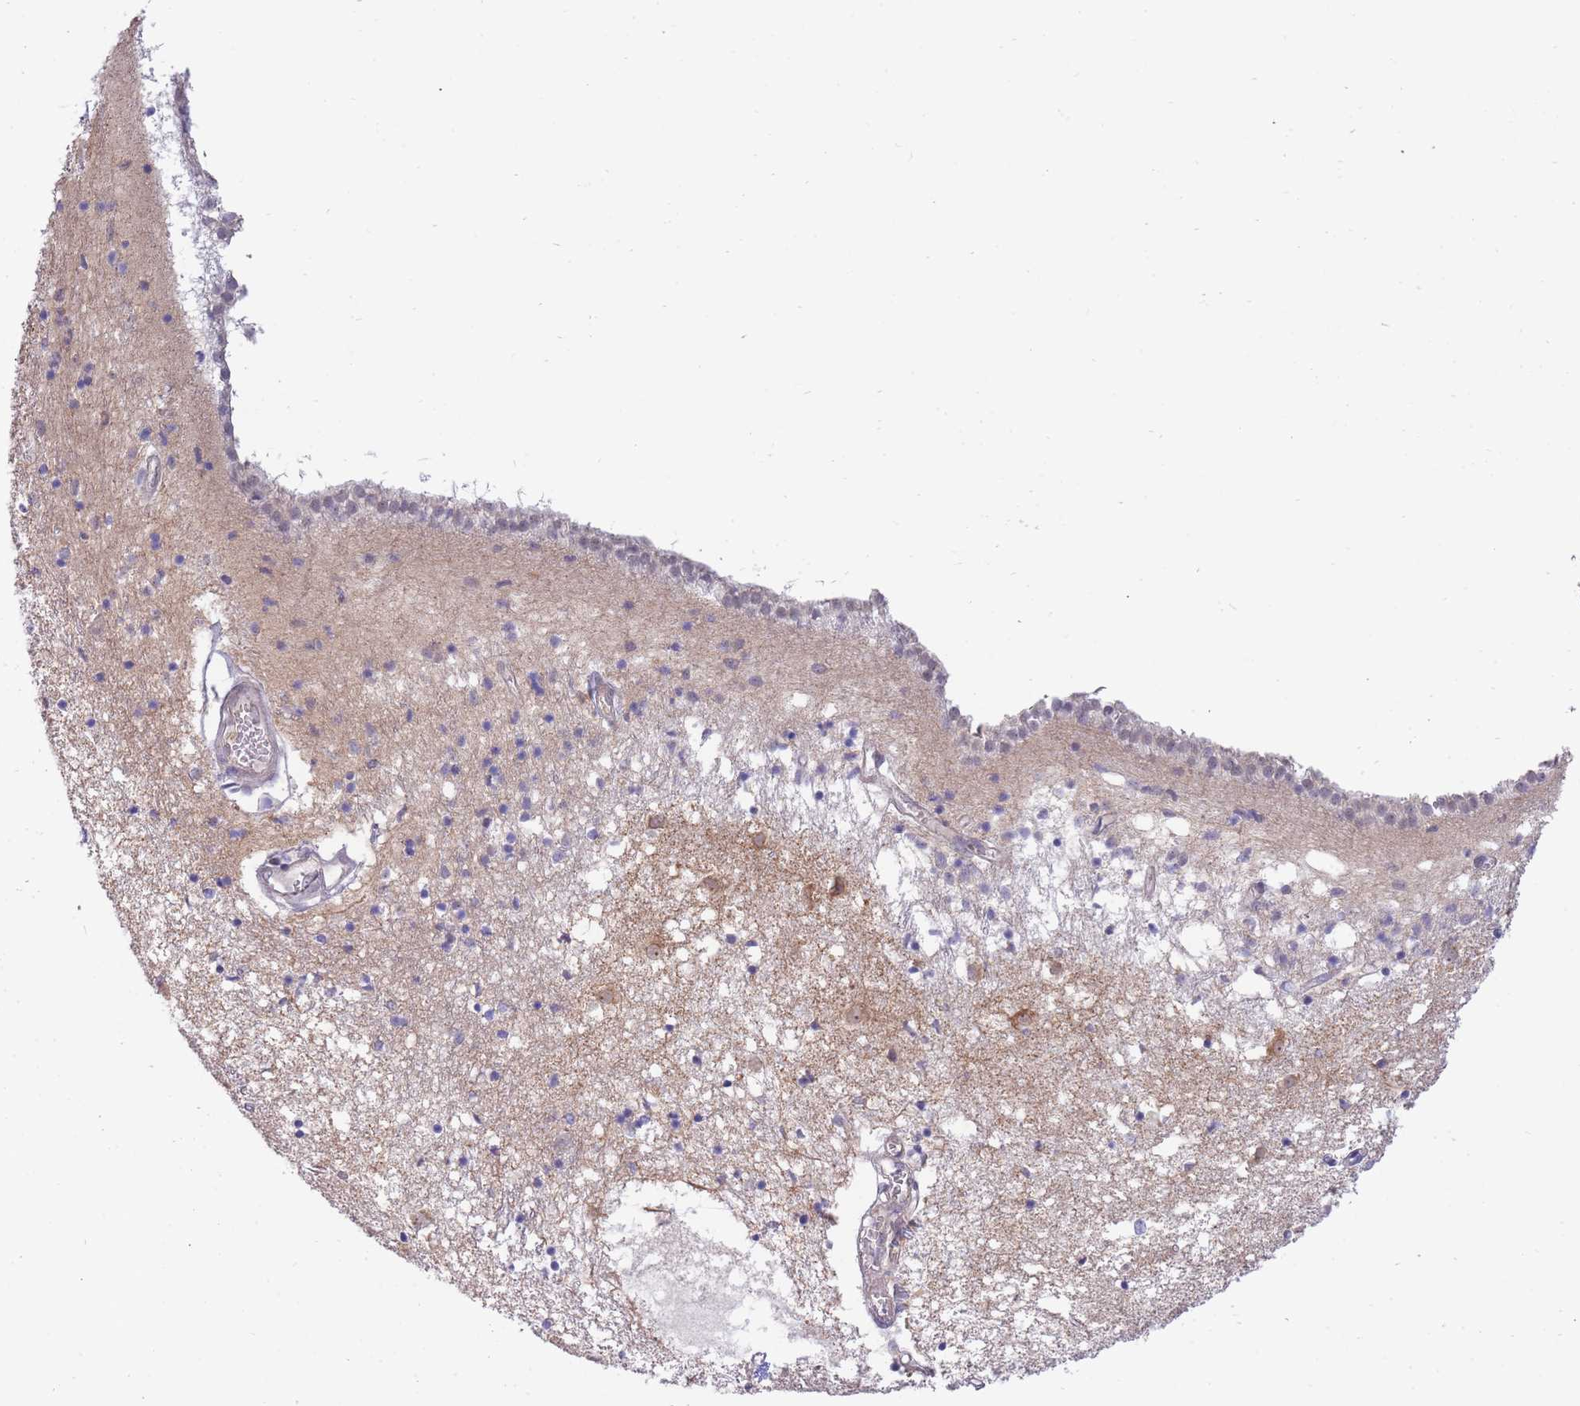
{"staining": {"intensity": "negative", "quantity": "none", "location": "none"}, "tissue": "caudate", "cell_type": "Glial cells", "image_type": "normal", "snomed": [{"axis": "morphology", "description": "Normal tissue, NOS"}, {"axis": "topography", "description": "Lateral ventricle wall"}], "caption": "A high-resolution histopathology image shows immunohistochemistry staining of benign caudate, which exhibits no significant positivity in glial cells.", "gene": "SMC6", "patient": {"sex": "male", "age": 70}}